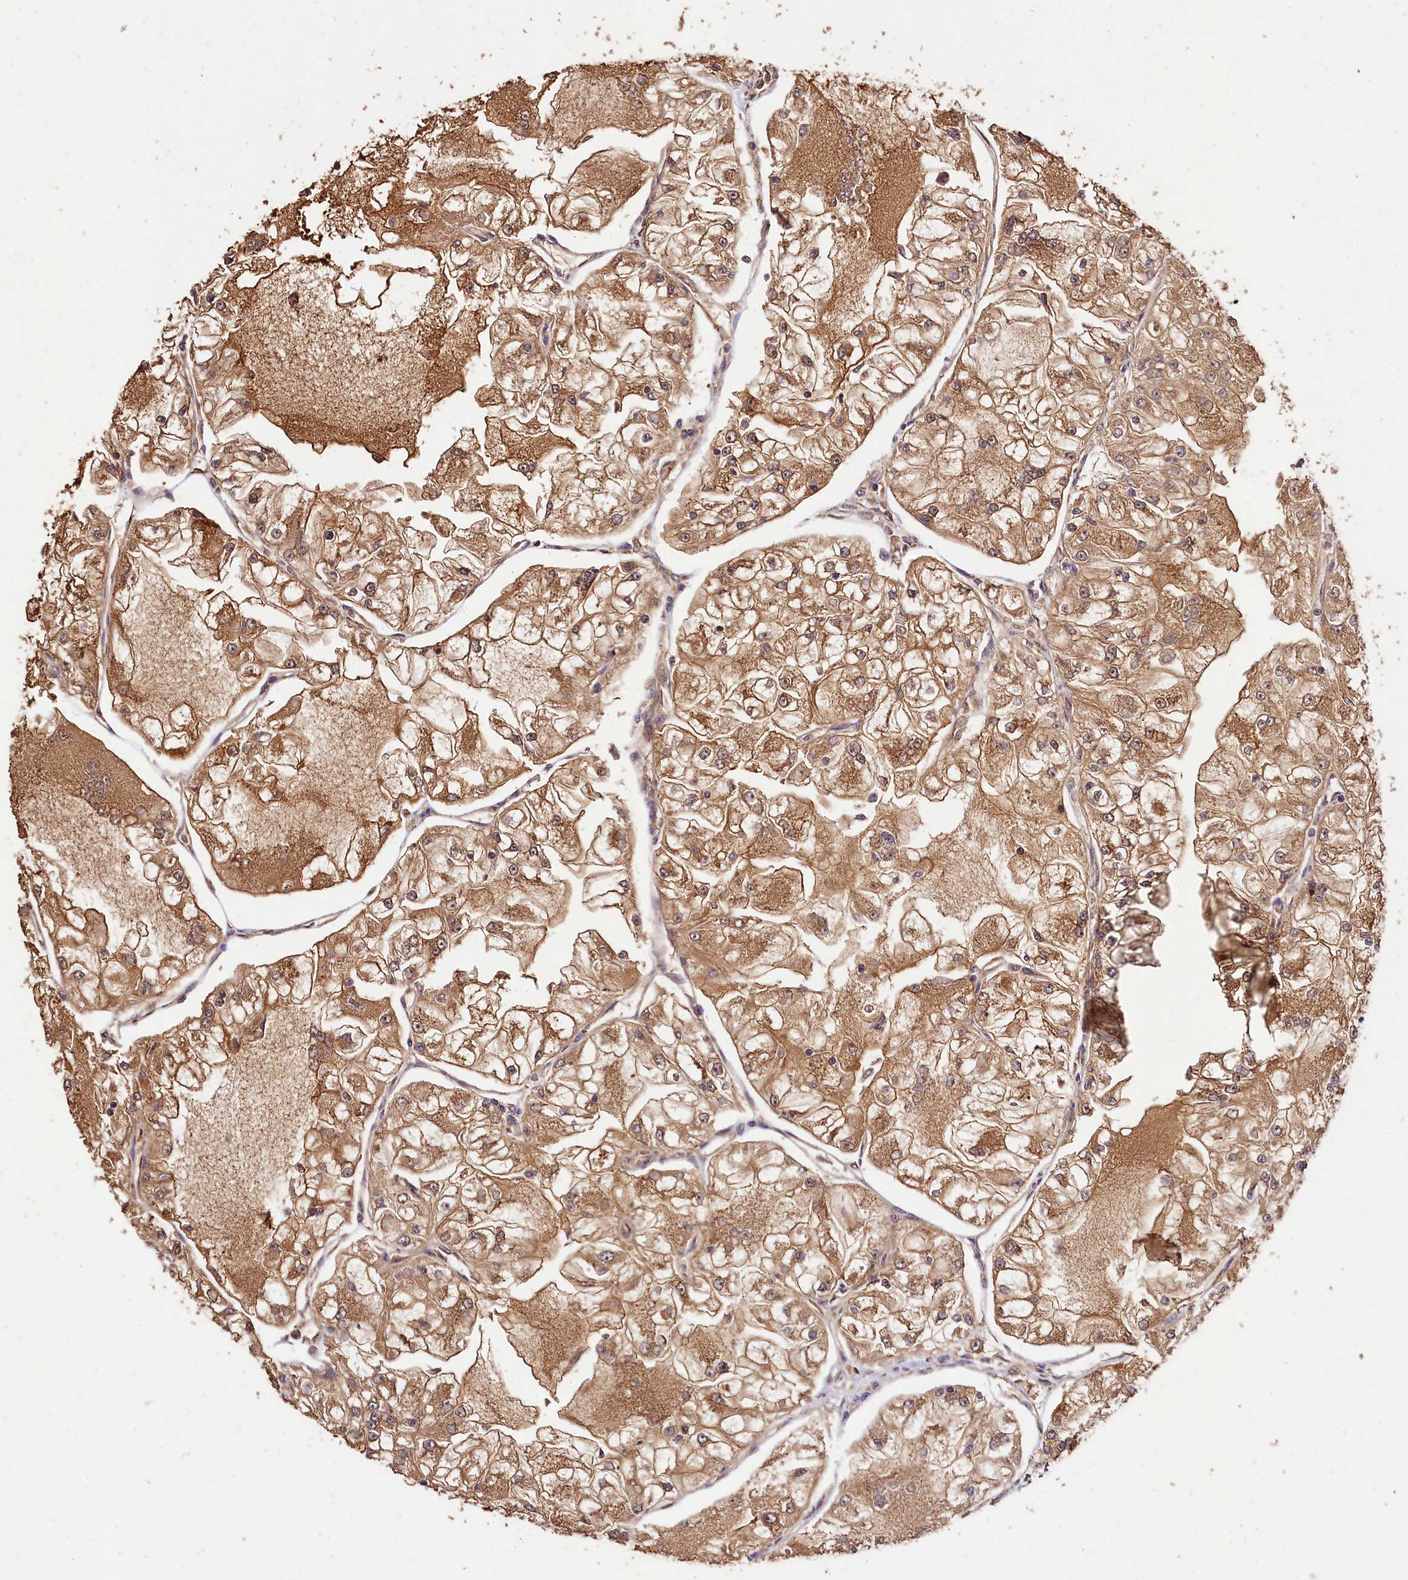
{"staining": {"intensity": "moderate", "quantity": ">75%", "location": "cytoplasmic/membranous"}, "tissue": "renal cancer", "cell_type": "Tumor cells", "image_type": "cancer", "snomed": [{"axis": "morphology", "description": "Adenocarcinoma, NOS"}, {"axis": "topography", "description": "Kidney"}], "caption": "Immunohistochemical staining of human adenocarcinoma (renal) reveals medium levels of moderate cytoplasmic/membranous protein staining in about >75% of tumor cells.", "gene": "KPTN", "patient": {"sex": "female", "age": 72}}